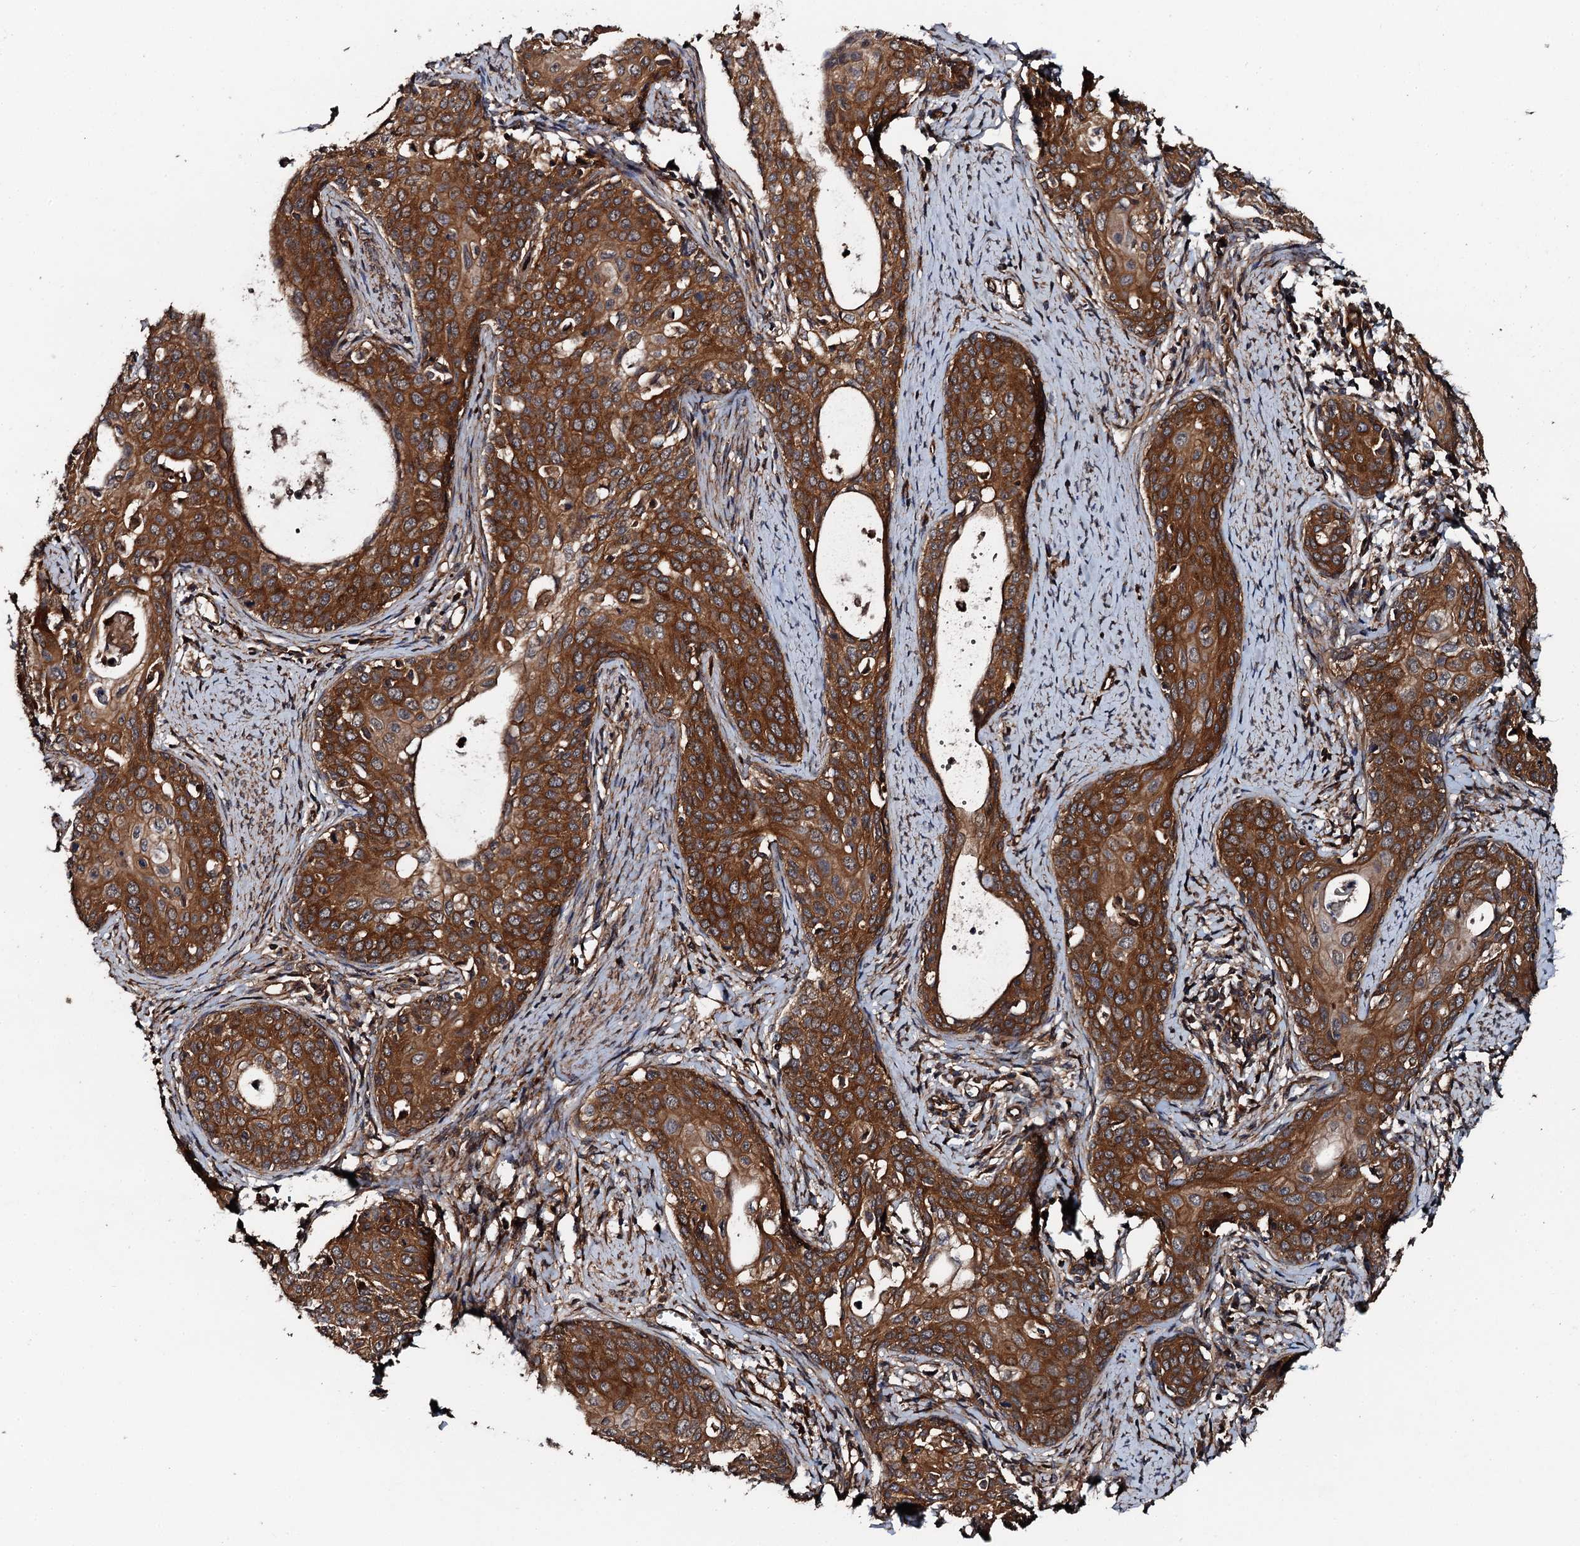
{"staining": {"intensity": "strong", "quantity": ">75%", "location": "cytoplasmic/membranous"}, "tissue": "cervical cancer", "cell_type": "Tumor cells", "image_type": "cancer", "snomed": [{"axis": "morphology", "description": "Squamous cell carcinoma, NOS"}, {"axis": "topography", "description": "Cervix"}], "caption": "Strong cytoplasmic/membranous positivity for a protein is present in approximately >75% of tumor cells of cervical squamous cell carcinoma using IHC.", "gene": "FLYWCH1", "patient": {"sex": "female", "age": 52}}